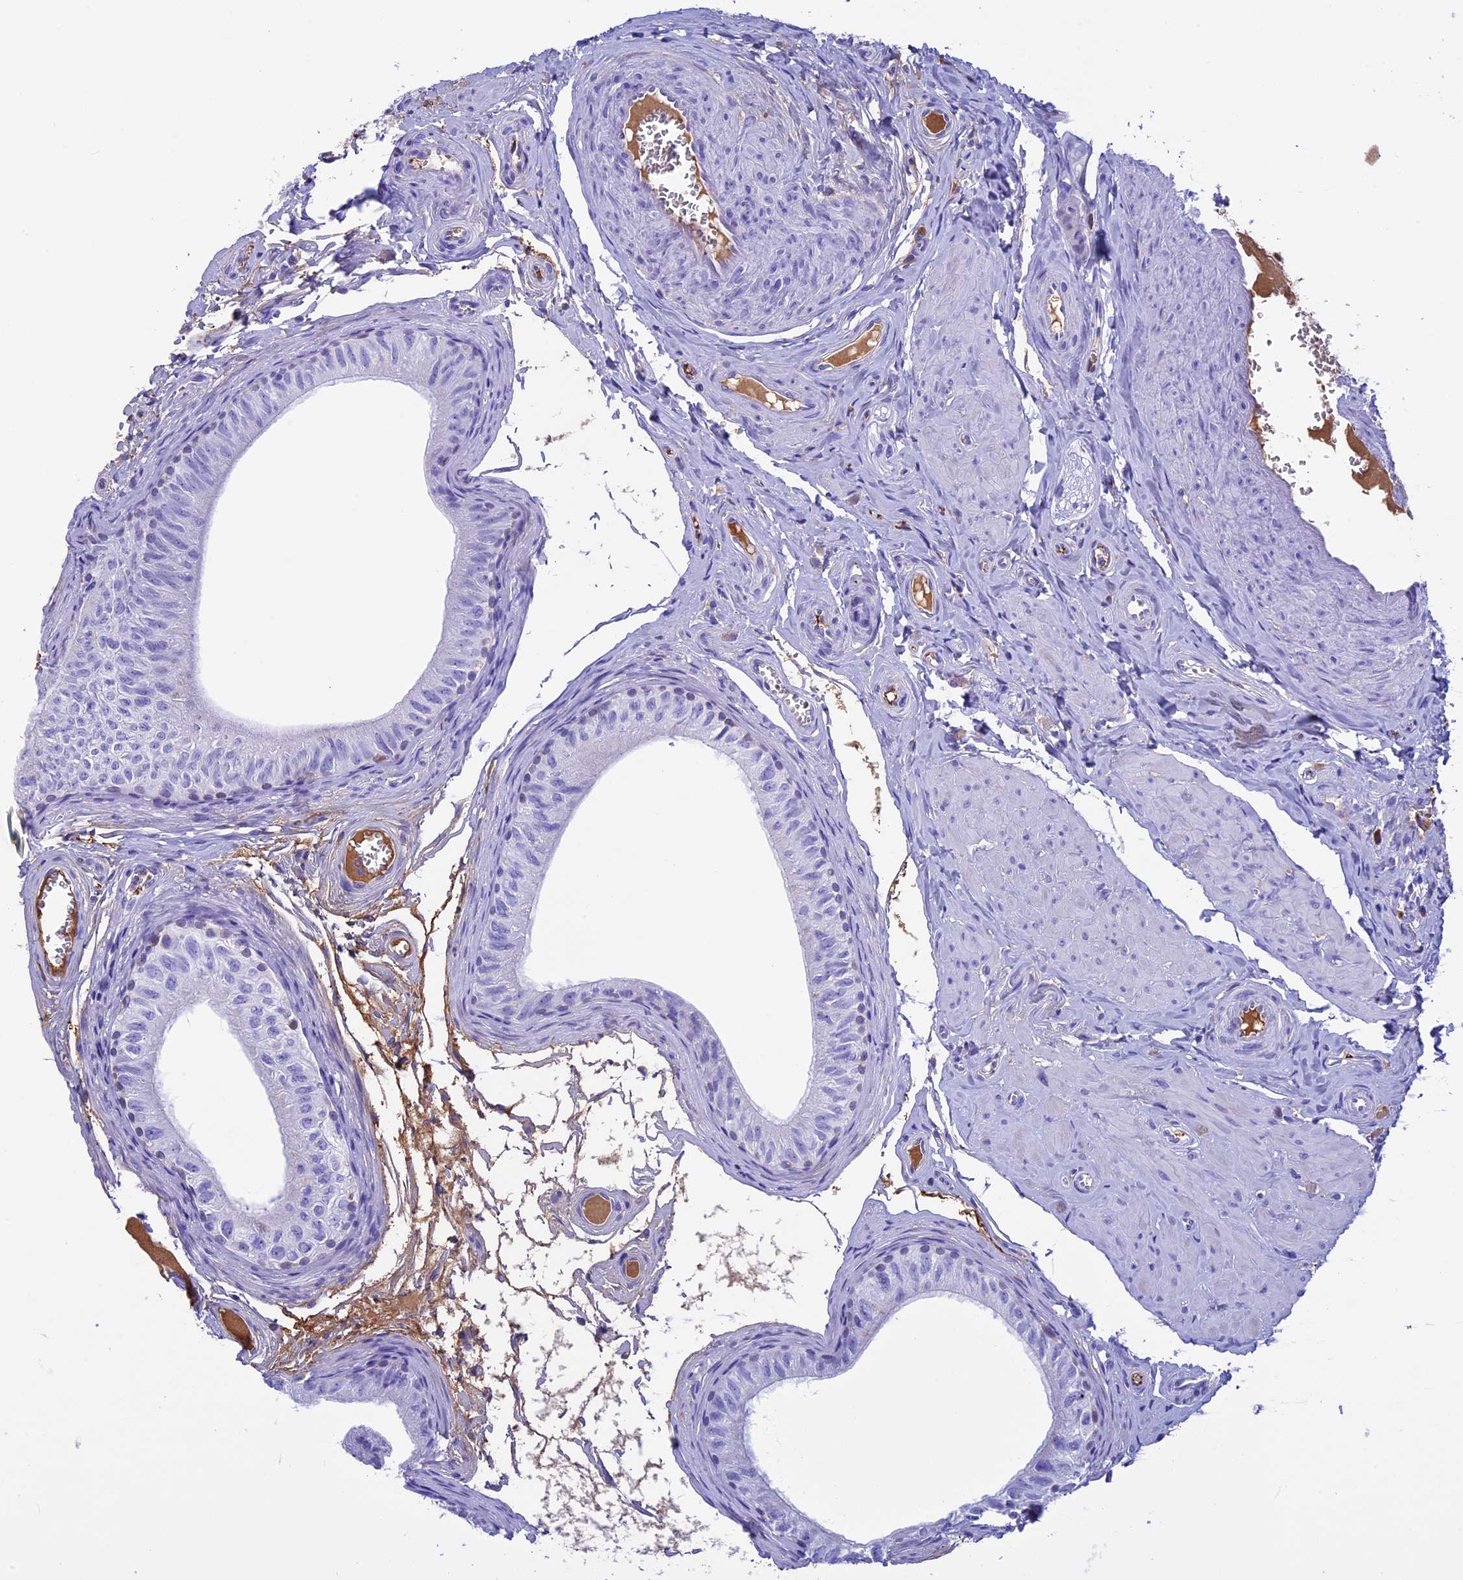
{"staining": {"intensity": "negative", "quantity": "none", "location": "none"}, "tissue": "epididymis", "cell_type": "Glandular cells", "image_type": "normal", "snomed": [{"axis": "morphology", "description": "Normal tissue, NOS"}, {"axis": "topography", "description": "Epididymis"}], "caption": "IHC histopathology image of benign epididymis: epididymis stained with DAB exhibits no significant protein staining in glandular cells.", "gene": "IGSF6", "patient": {"sex": "male", "age": 42}}